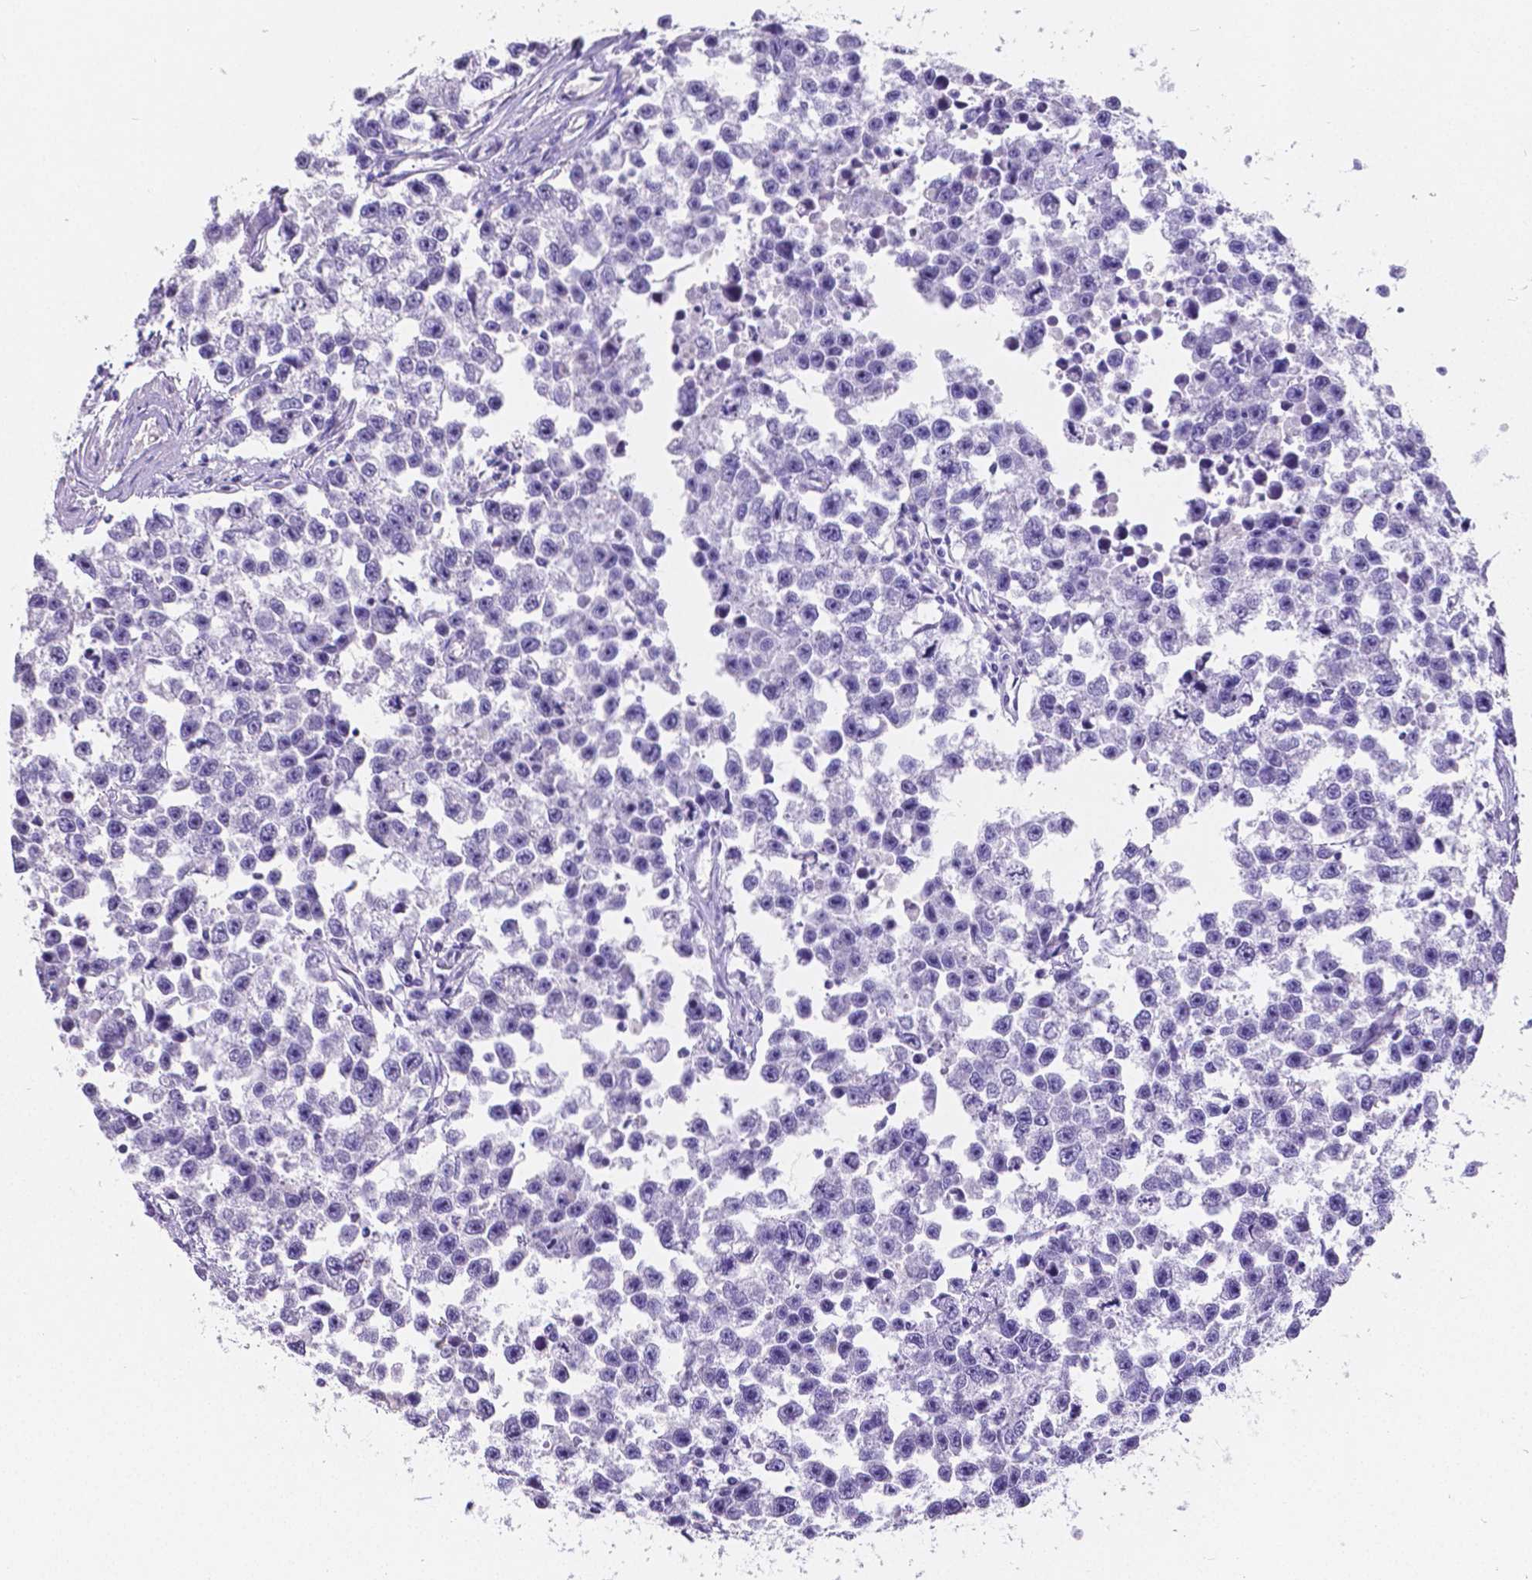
{"staining": {"intensity": "negative", "quantity": "none", "location": "none"}, "tissue": "testis cancer", "cell_type": "Tumor cells", "image_type": "cancer", "snomed": [{"axis": "morphology", "description": "Seminoma, NOS"}, {"axis": "topography", "description": "Testis"}], "caption": "High power microscopy image of an immunohistochemistry histopathology image of testis seminoma, revealing no significant positivity in tumor cells.", "gene": "SATB2", "patient": {"sex": "male", "age": 26}}